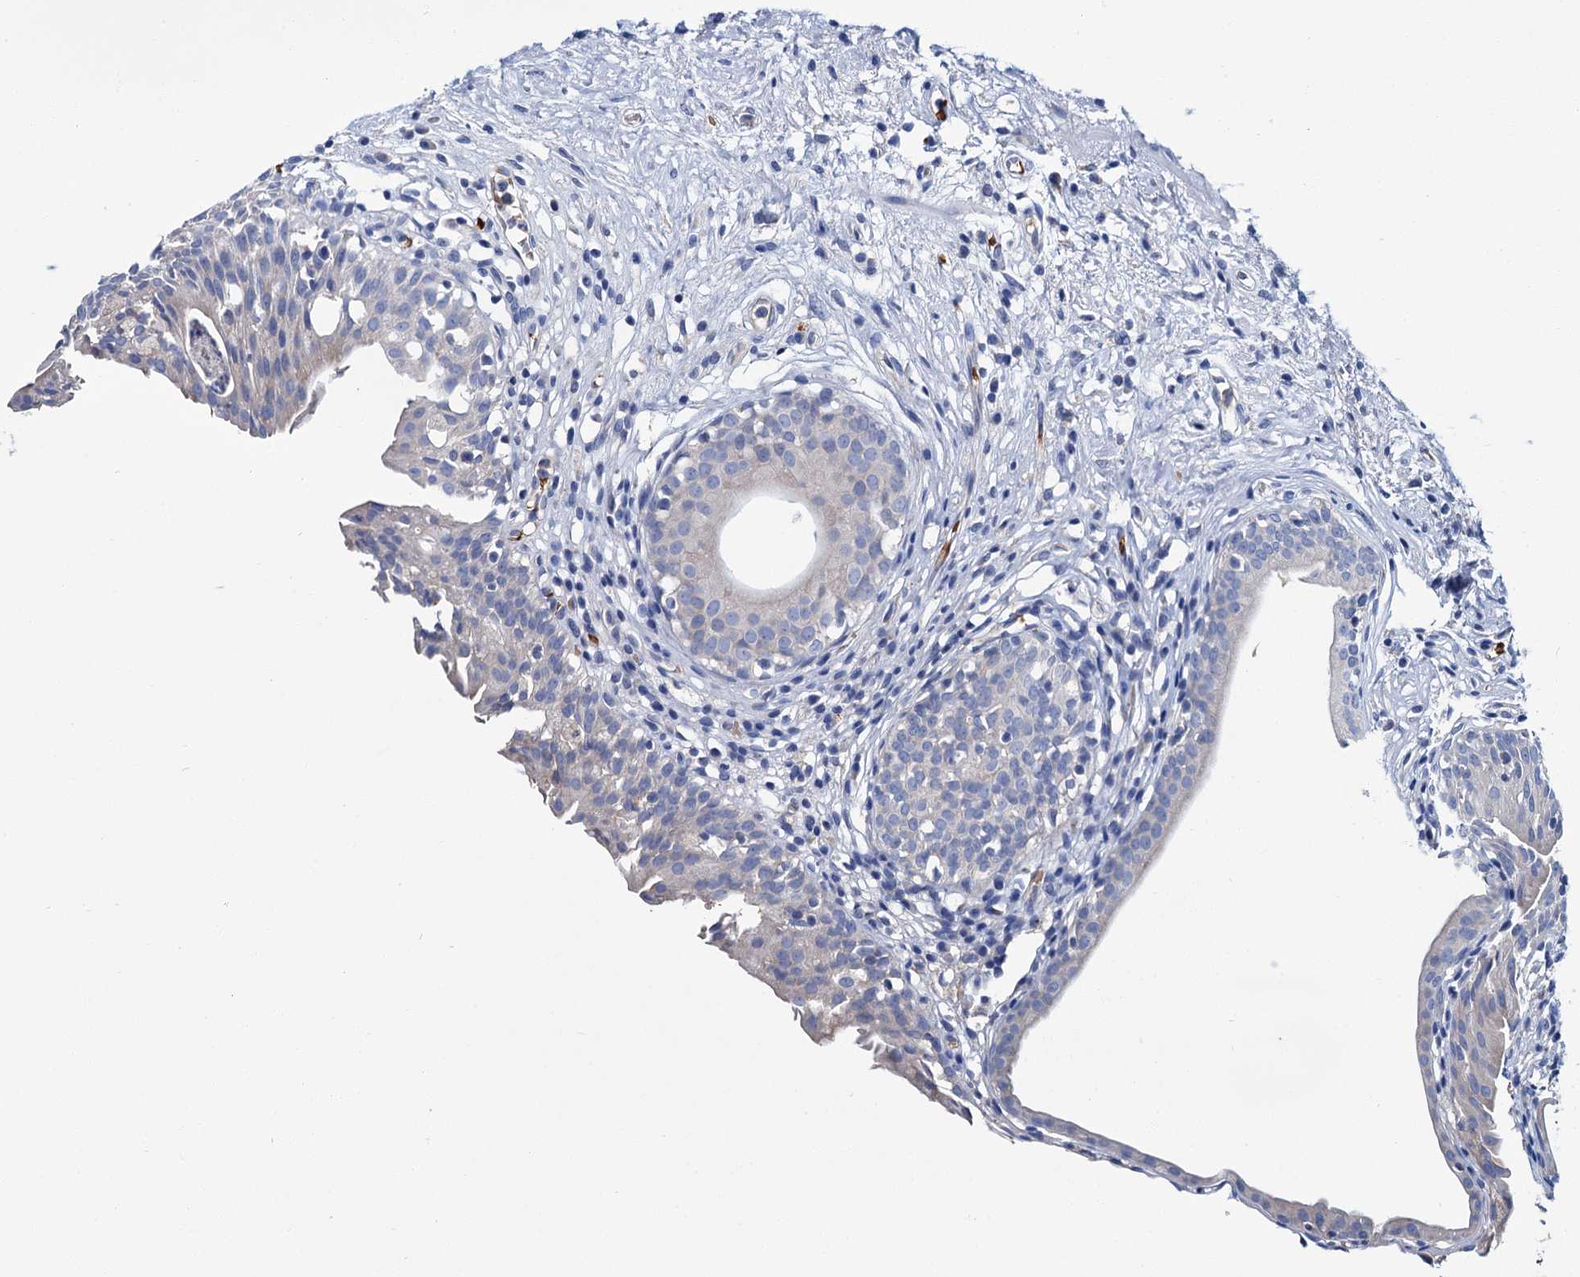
{"staining": {"intensity": "negative", "quantity": "none", "location": "none"}, "tissue": "urinary bladder", "cell_type": "Urothelial cells", "image_type": "normal", "snomed": [{"axis": "morphology", "description": "Normal tissue, NOS"}, {"axis": "morphology", "description": "Inflammation, NOS"}, {"axis": "topography", "description": "Urinary bladder"}], "caption": "IHC micrograph of benign urinary bladder: human urinary bladder stained with DAB exhibits no significant protein positivity in urothelial cells. (IHC, brightfield microscopy, high magnification).", "gene": "ATG2A", "patient": {"sex": "male", "age": 63}}